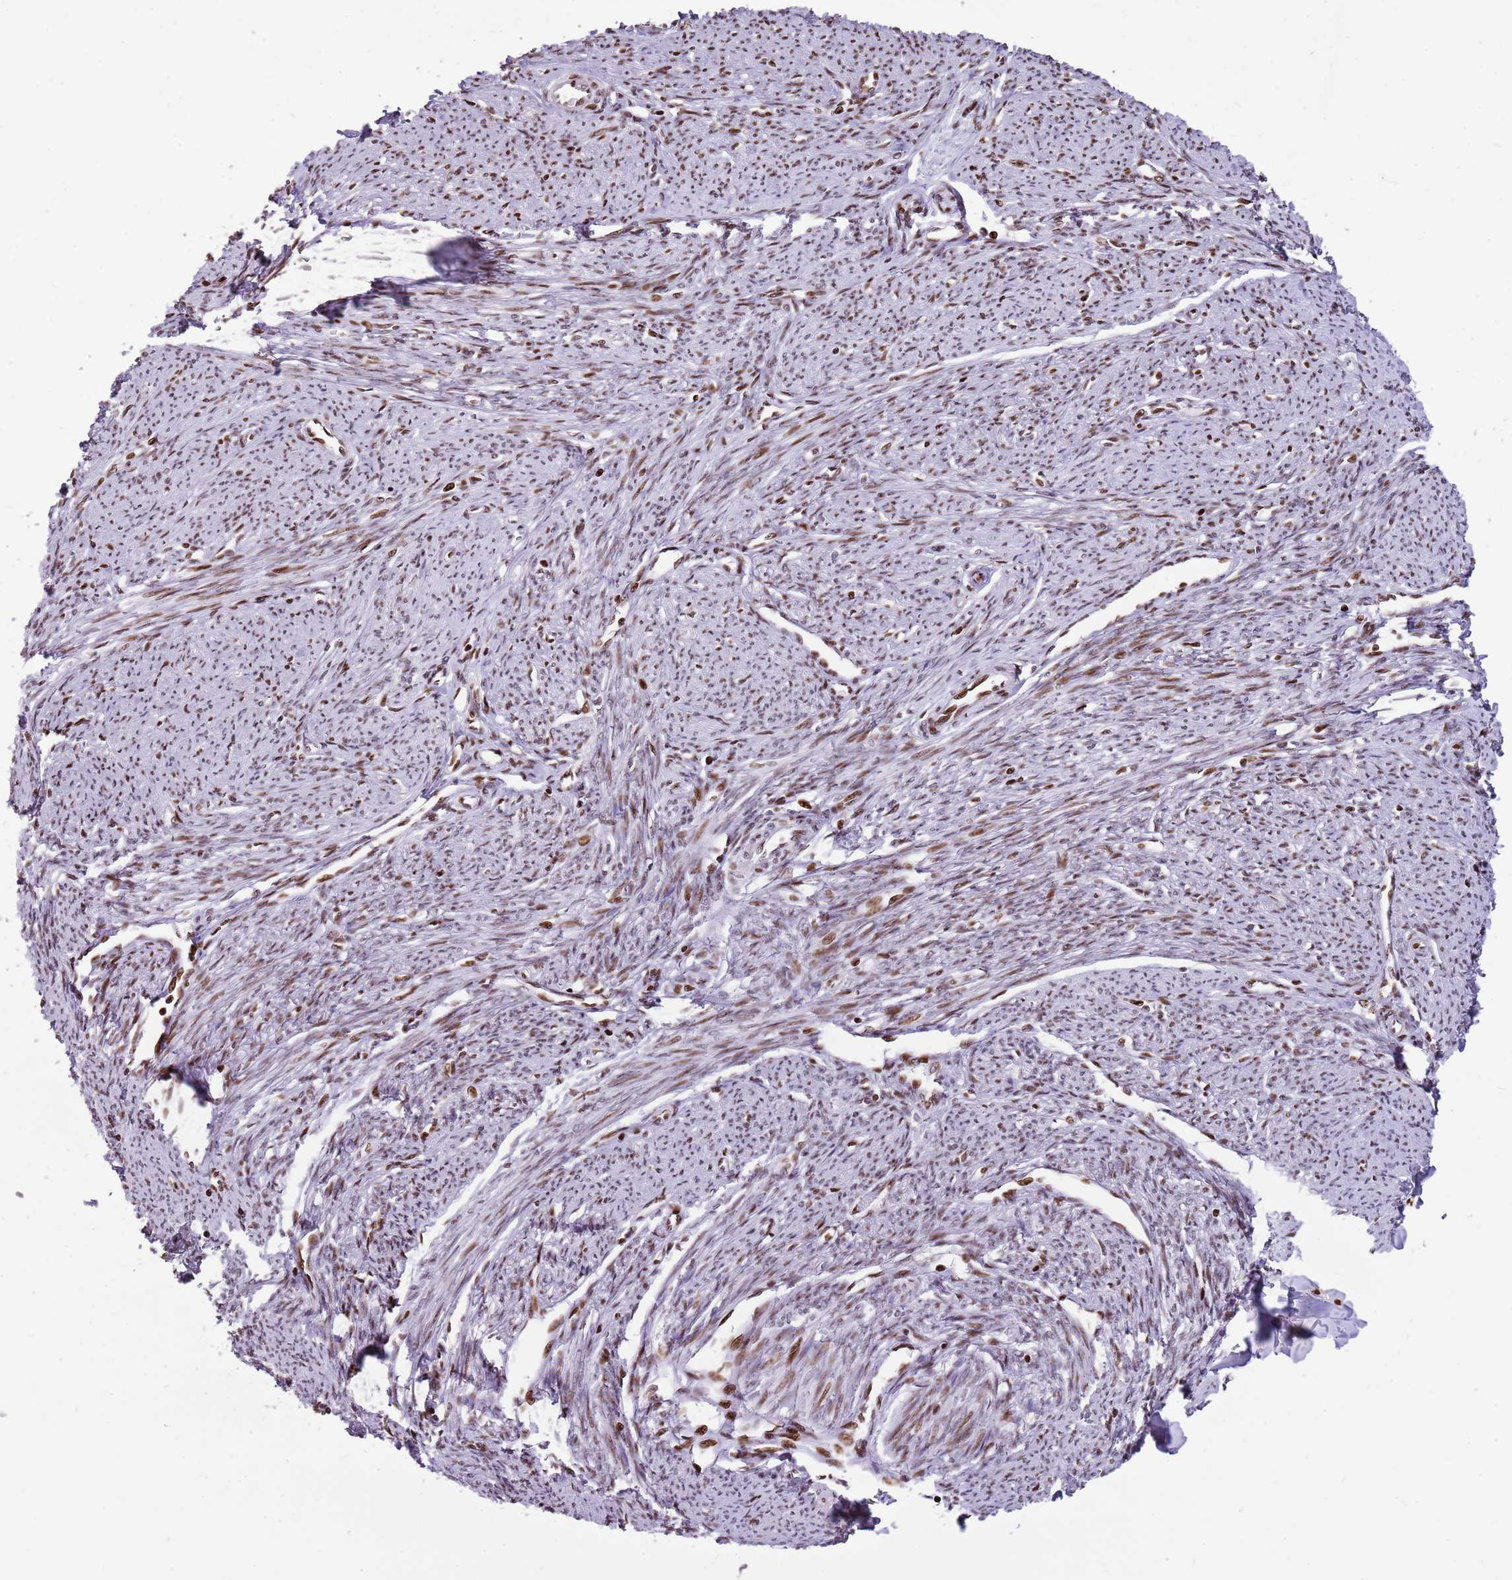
{"staining": {"intensity": "moderate", "quantity": ">75%", "location": "nuclear"}, "tissue": "smooth muscle", "cell_type": "Smooth muscle cells", "image_type": "normal", "snomed": [{"axis": "morphology", "description": "Normal tissue, NOS"}, {"axis": "topography", "description": "Smooth muscle"}, {"axis": "topography", "description": "Uterus"}], "caption": "DAB (3,3'-diaminobenzidine) immunohistochemical staining of normal human smooth muscle reveals moderate nuclear protein staining in about >75% of smooth muscle cells. (Stains: DAB (3,3'-diaminobenzidine) in brown, nuclei in blue, Microscopy: brightfield microscopy at high magnification).", "gene": "WASHC4", "patient": {"sex": "female", "age": 59}}